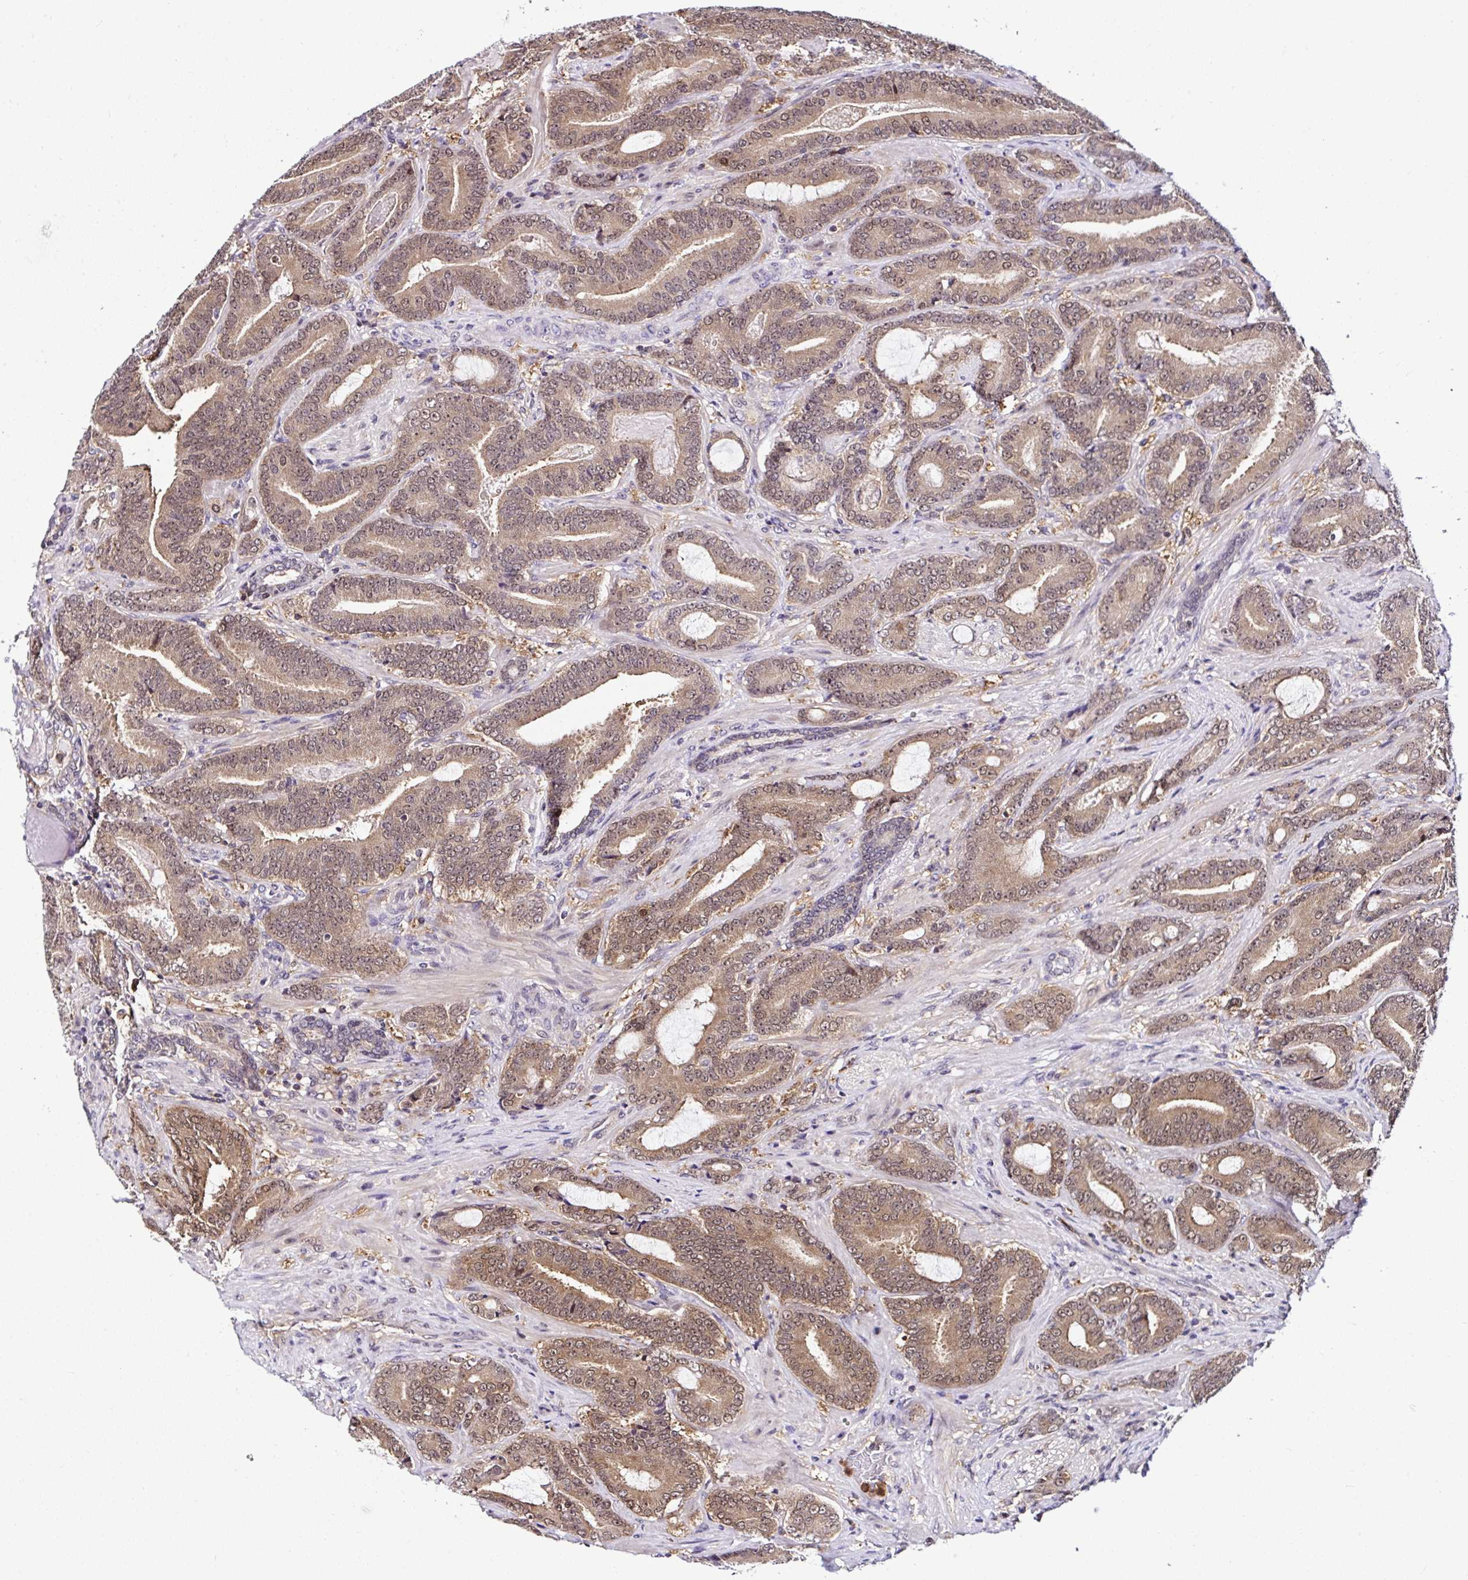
{"staining": {"intensity": "moderate", "quantity": ">75%", "location": "cytoplasmic/membranous,nuclear"}, "tissue": "prostate cancer", "cell_type": "Tumor cells", "image_type": "cancer", "snomed": [{"axis": "morphology", "description": "Adenocarcinoma, High grade"}, {"axis": "topography", "description": "Prostate"}], "caption": "Tumor cells display medium levels of moderate cytoplasmic/membranous and nuclear expression in about >75% of cells in prostate cancer.", "gene": "PIN4", "patient": {"sex": "male", "age": 62}}